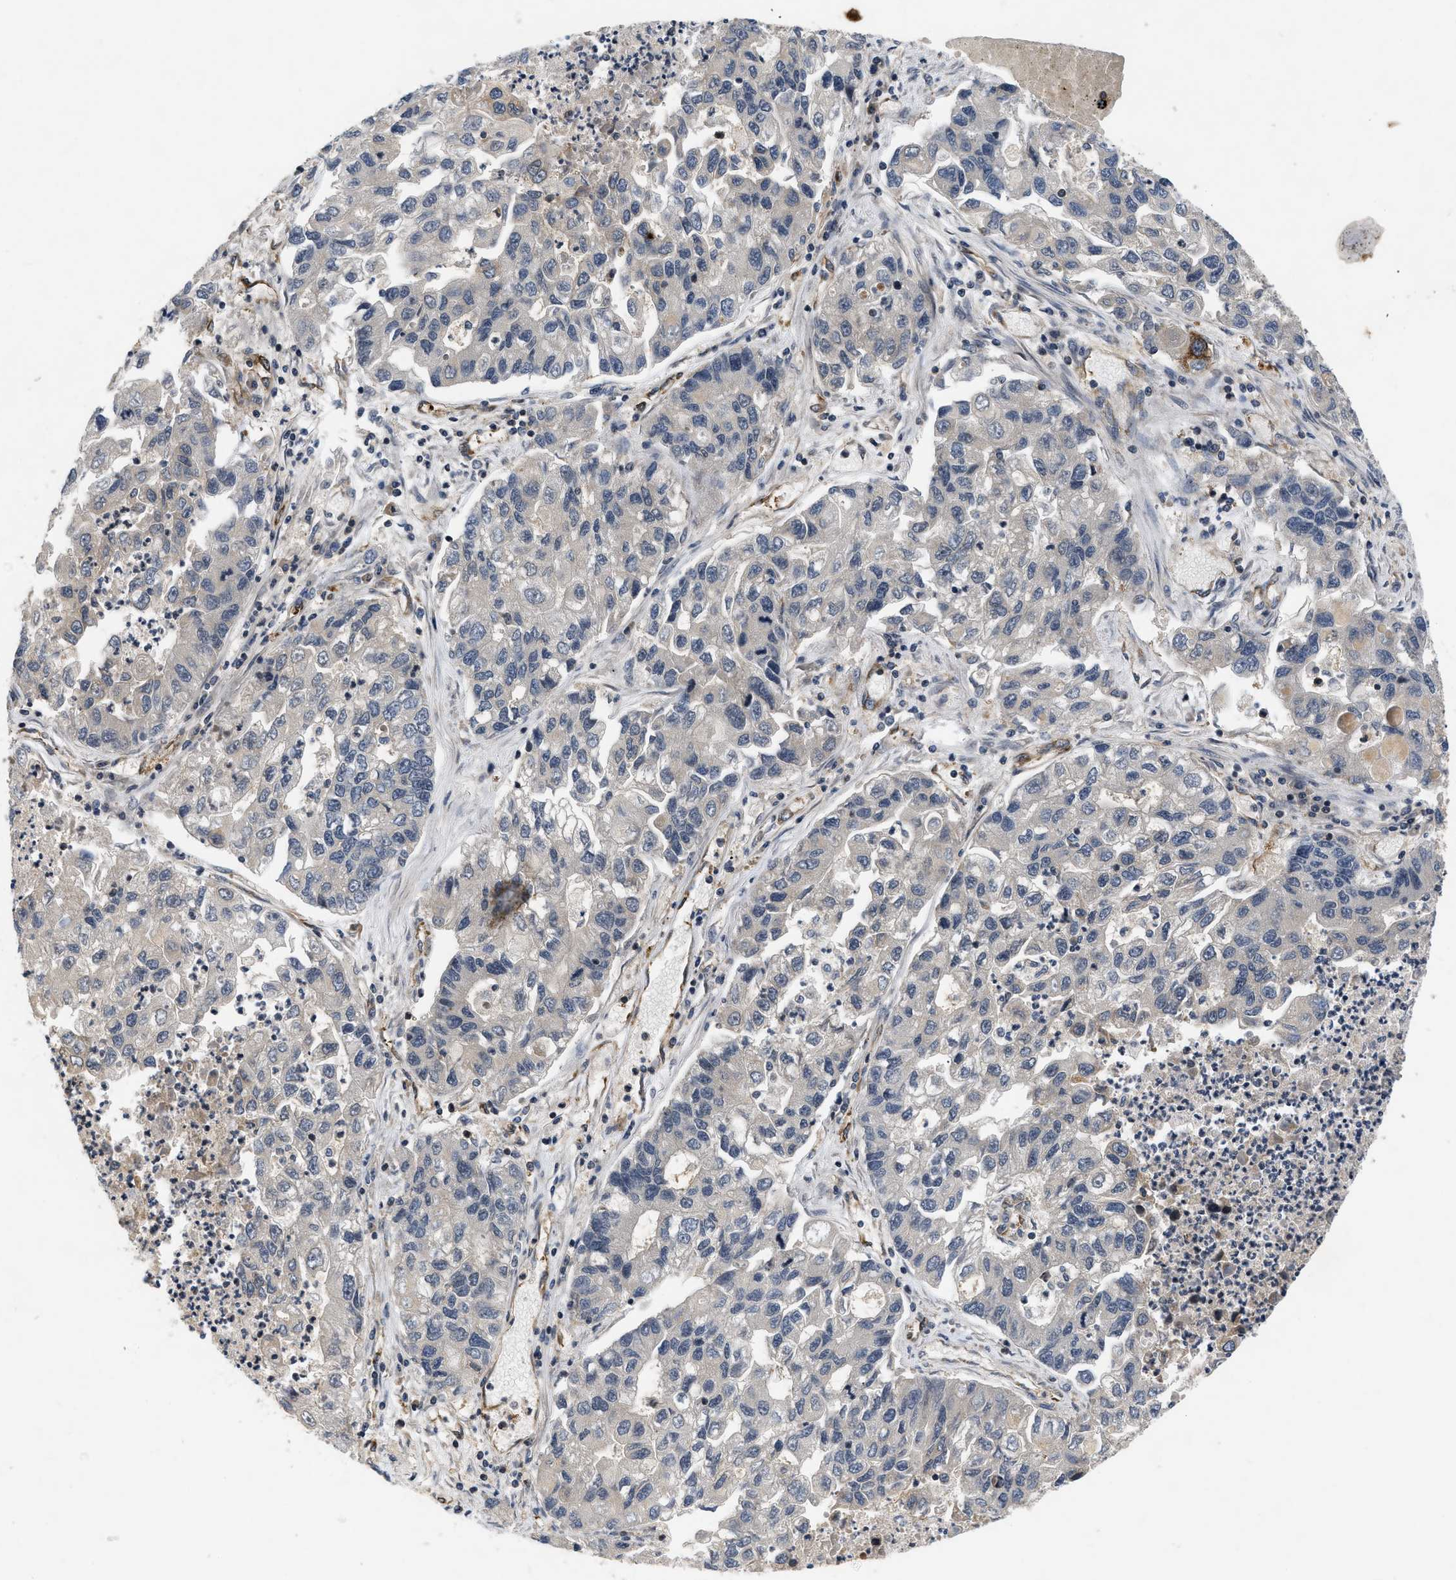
{"staining": {"intensity": "negative", "quantity": "none", "location": "none"}, "tissue": "lung cancer", "cell_type": "Tumor cells", "image_type": "cancer", "snomed": [{"axis": "morphology", "description": "Adenocarcinoma, NOS"}, {"axis": "topography", "description": "Lung"}], "caption": "Tumor cells are negative for protein expression in human lung adenocarcinoma.", "gene": "HMGCR", "patient": {"sex": "female", "age": 51}}